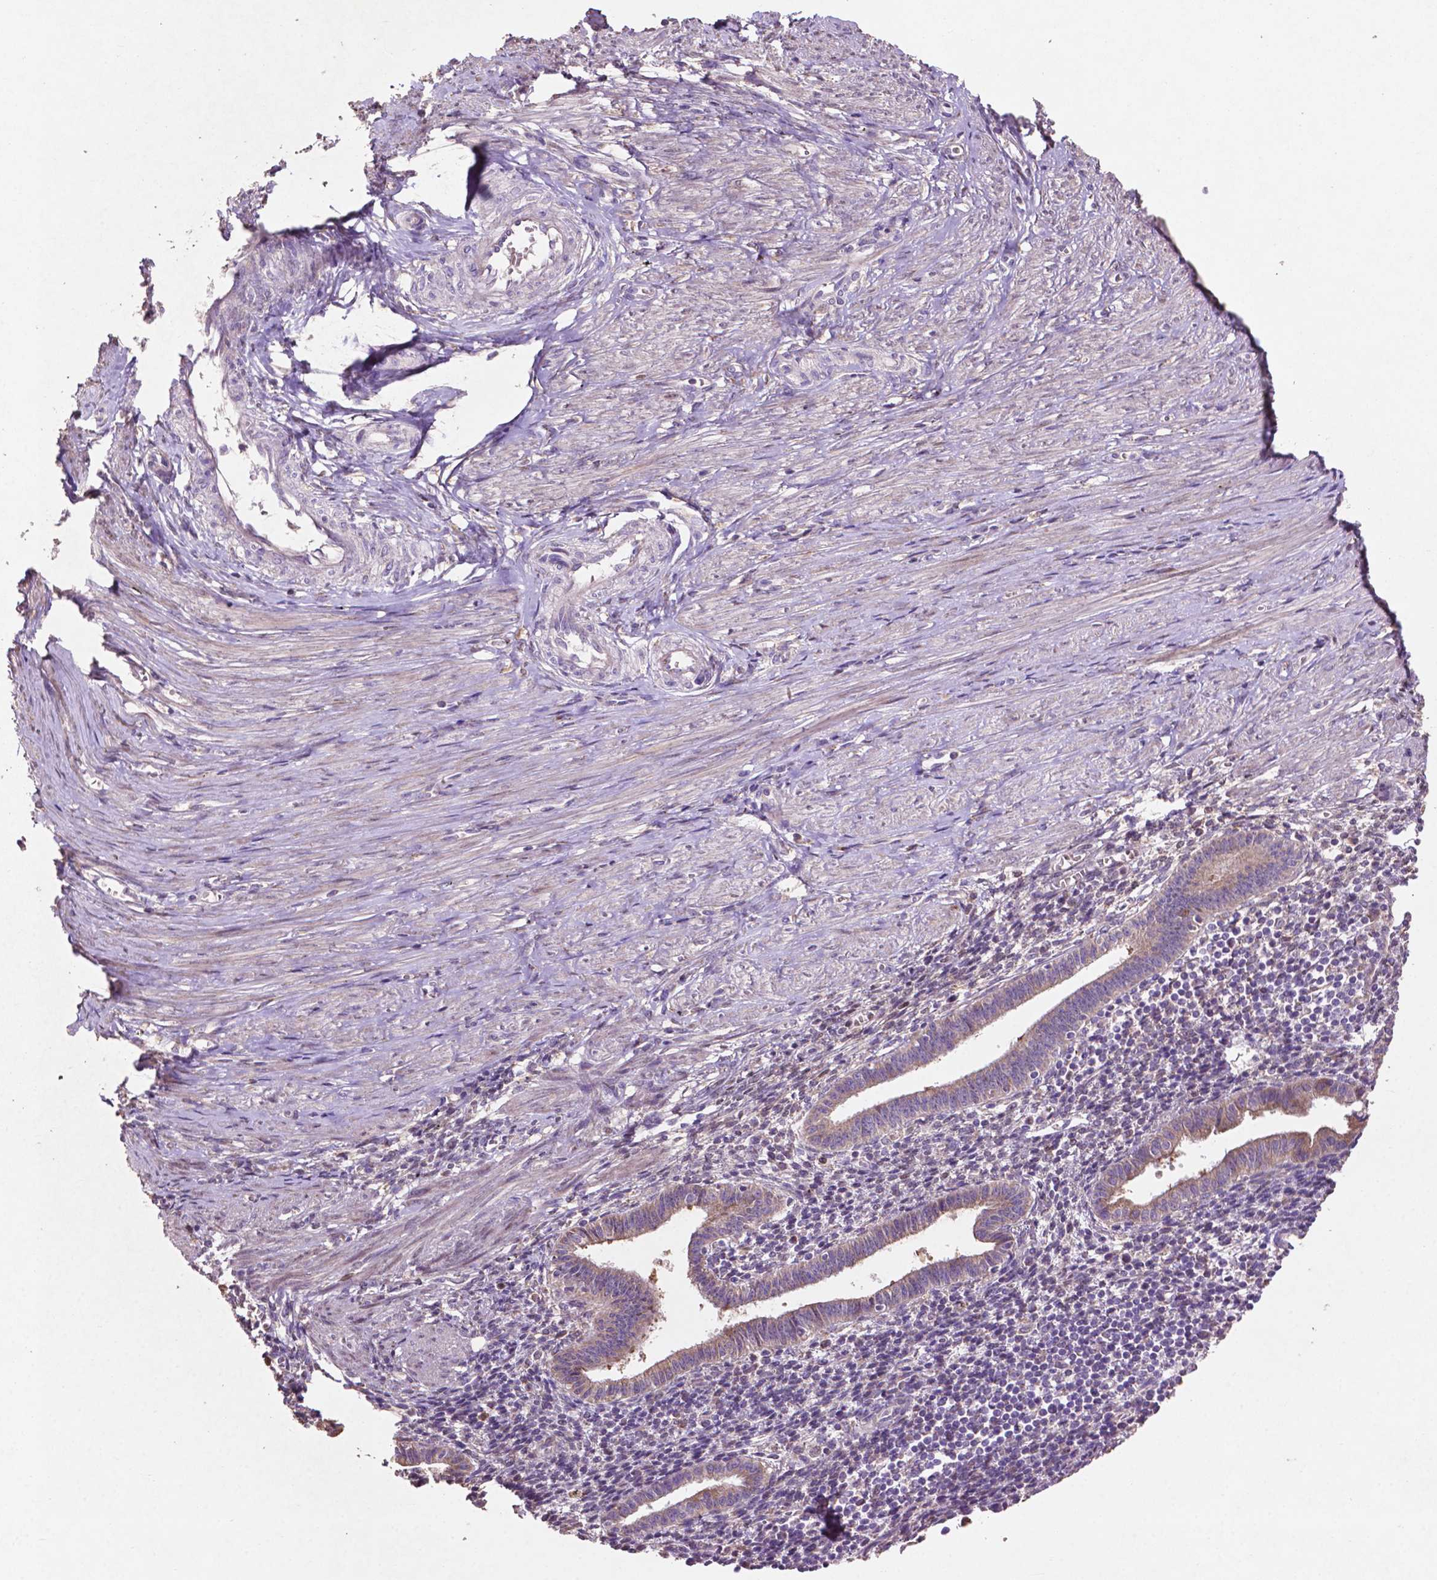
{"staining": {"intensity": "negative", "quantity": "none", "location": "none"}, "tissue": "endometrium", "cell_type": "Cells in endometrial stroma", "image_type": "normal", "snomed": [{"axis": "morphology", "description": "Normal tissue, NOS"}, {"axis": "topography", "description": "Endometrium"}], "caption": "IHC micrograph of normal human endometrium stained for a protein (brown), which exhibits no staining in cells in endometrial stroma. The staining is performed using DAB brown chromogen with nuclei counter-stained in using hematoxylin.", "gene": "MBTPS1", "patient": {"sex": "female", "age": 37}}